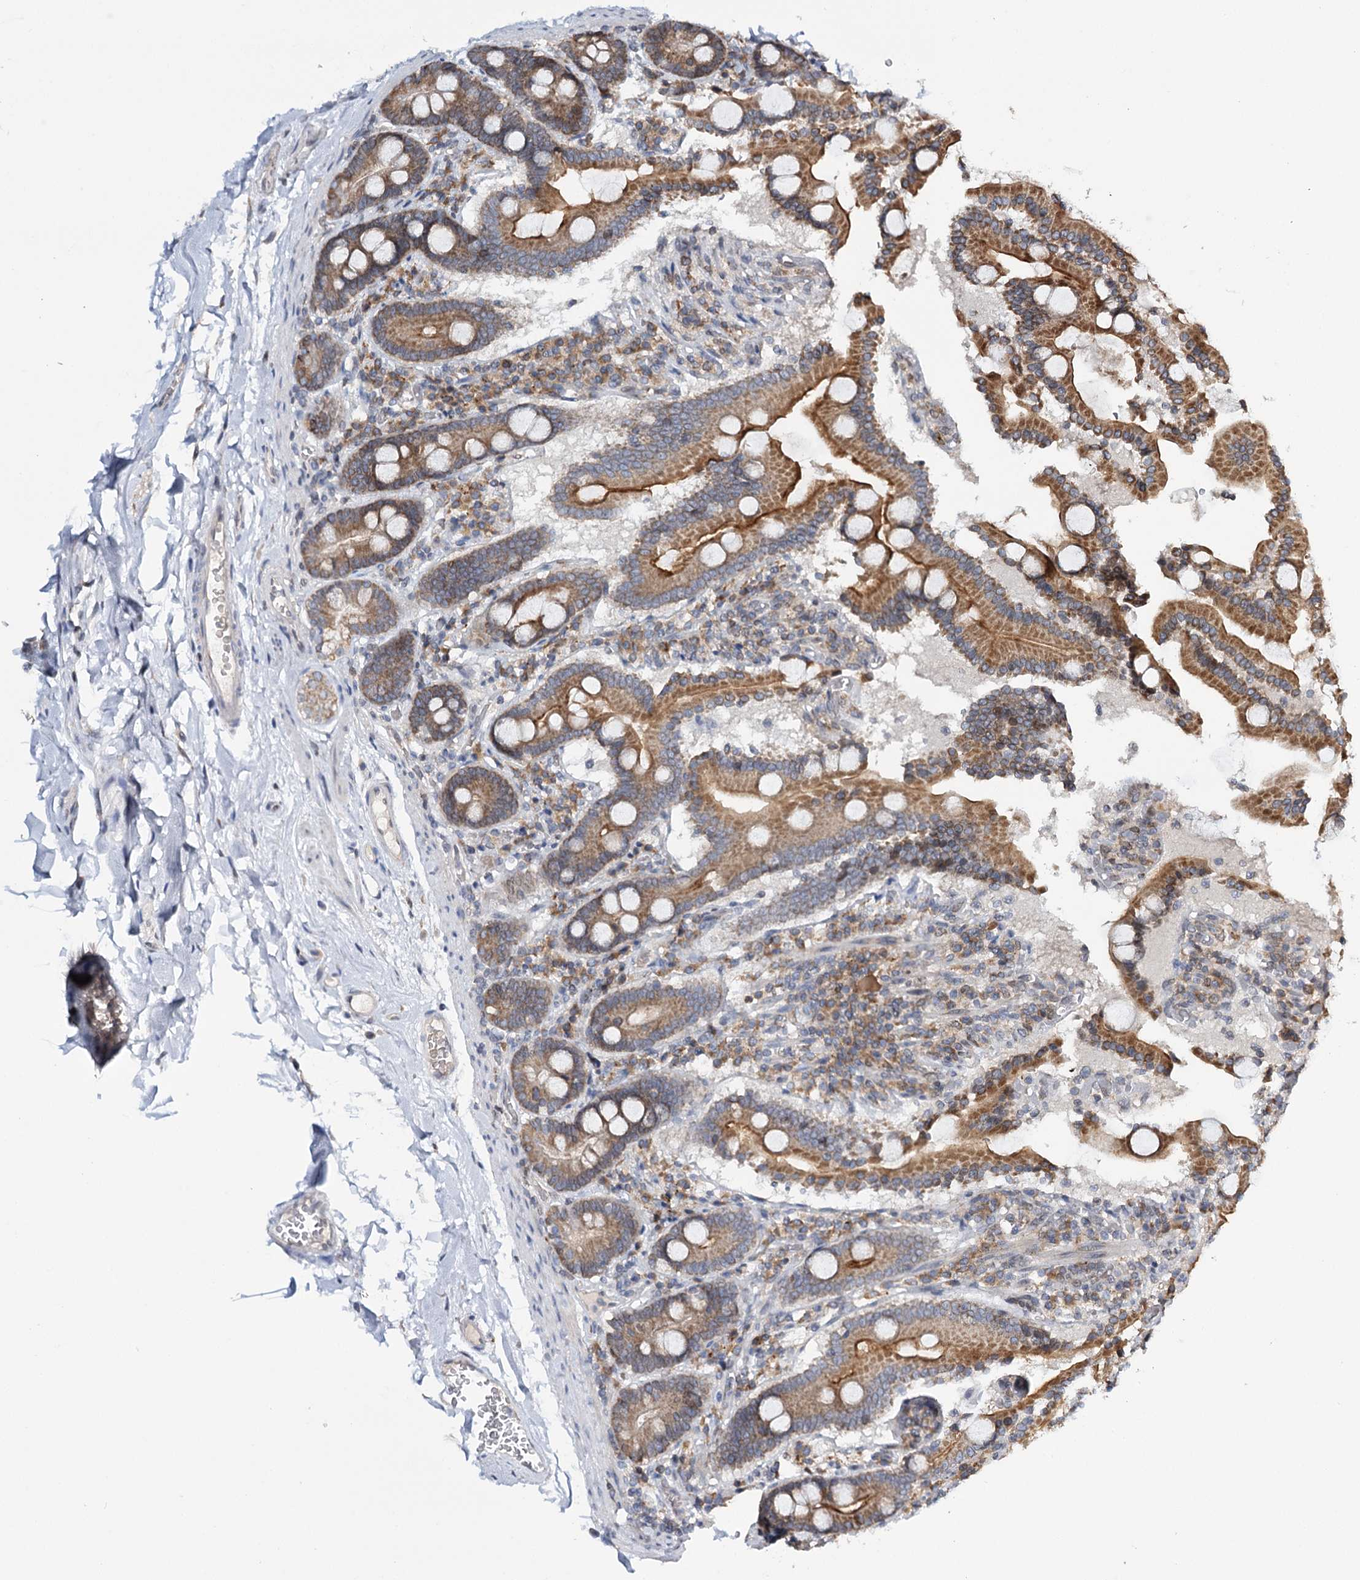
{"staining": {"intensity": "moderate", "quantity": ">75%", "location": "cytoplasmic/membranous"}, "tissue": "duodenum", "cell_type": "Glandular cells", "image_type": "normal", "snomed": [{"axis": "morphology", "description": "Normal tissue, NOS"}, {"axis": "topography", "description": "Duodenum"}], "caption": "Unremarkable duodenum was stained to show a protein in brown. There is medium levels of moderate cytoplasmic/membranous staining in approximately >75% of glandular cells. The protein of interest is shown in brown color, while the nuclei are stained blue.", "gene": "CFAP46", "patient": {"sex": "male", "age": 55}}